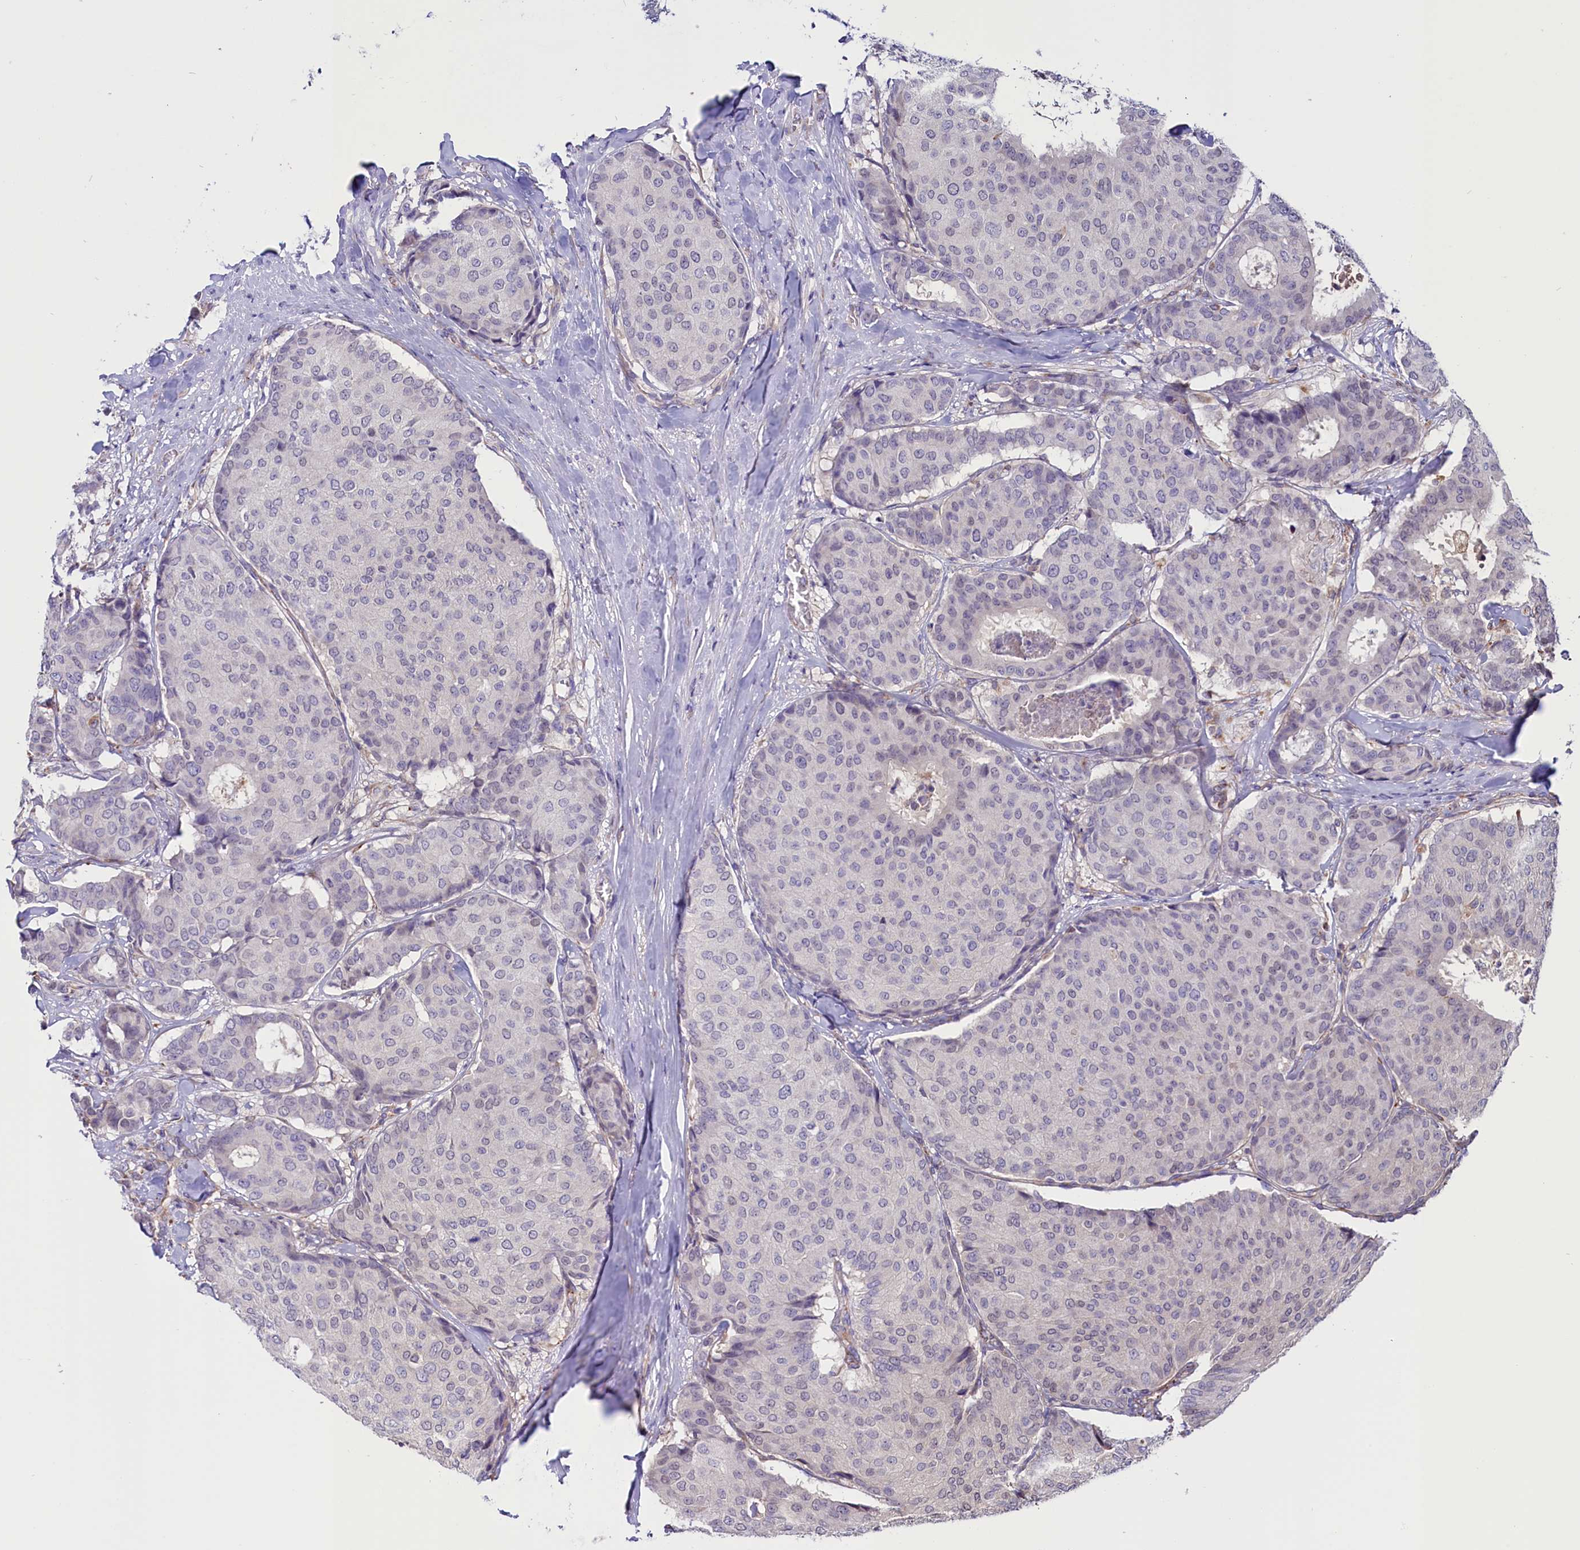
{"staining": {"intensity": "negative", "quantity": "none", "location": "none"}, "tissue": "breast cancer", "cell_type": "Tumor cells", "image_type": "cancer", "snomed": [{"axis": "morphology", "description": "Duct carcinoma"}, {"axis": "topography", "description": "Breast"}], "caption": "This is a image of IHC staining of breast invasive ductal carcinoma, which shows no positivity in tumor cells. (Immunohistochemistry, brightfield microscopy, high magnification).", "gene": "PDILT", "patient": {"sex": "female", "age": 75}}